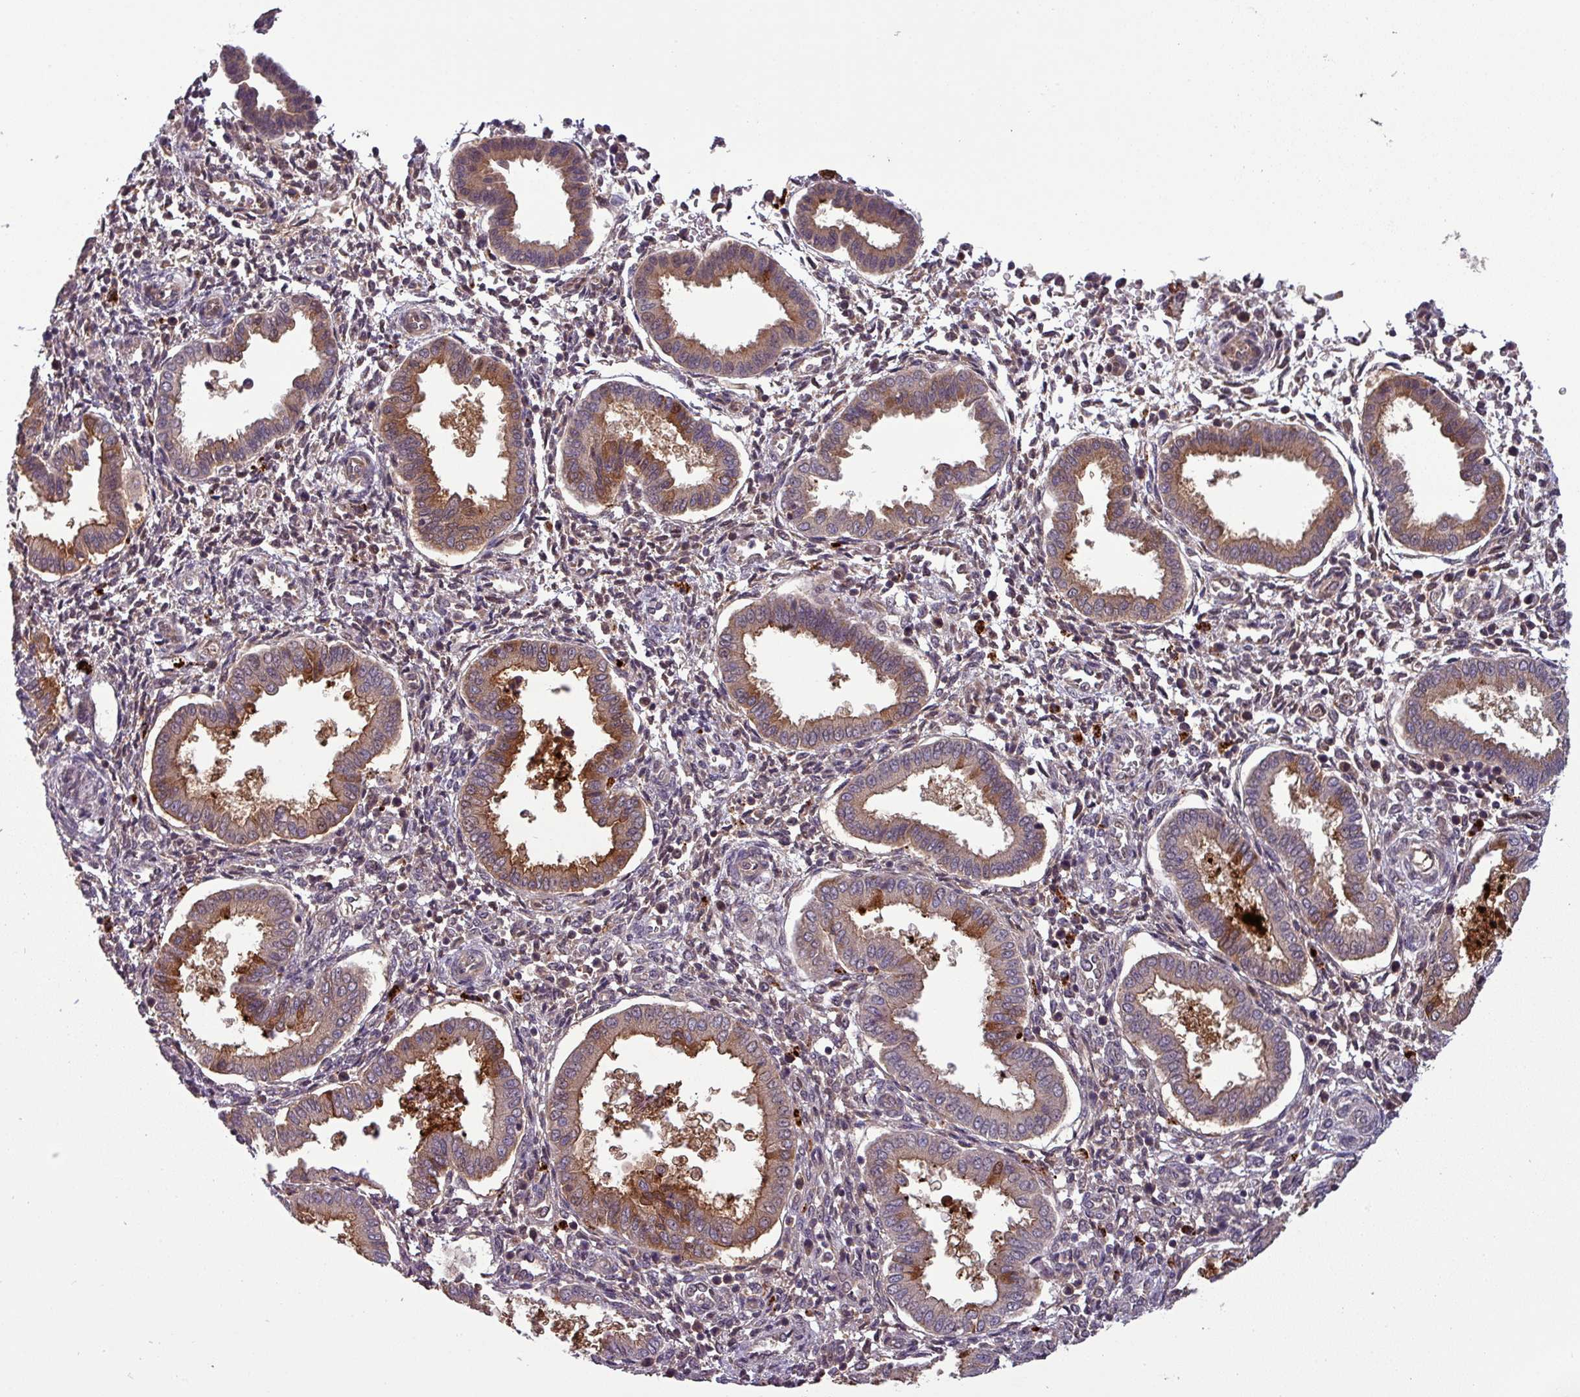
{"staining": {"intensity": "moderate", "quantity": "25%-75%", "location": "cytoplasmic/membranous"}, "tissue": "endometrium", "cell_type": "Cells in endometrial stroma", "image_type": "normal", "snomed": [{"axis": "morphology", "description": "Normal tissue, NOS"}, {"axis": "topography", "description": "Endometrium"}], "caption": "Immunohistochemistry (DAB (3,3'-diaminobenzidine)) staining of benign human endometrium reveals moderate cytoplasmic/membranous protein positivity in about 25%-75% of cells in endometrial stroma.", "gene": "PUS1", "patient": {"sex": "female", "age": 24}}